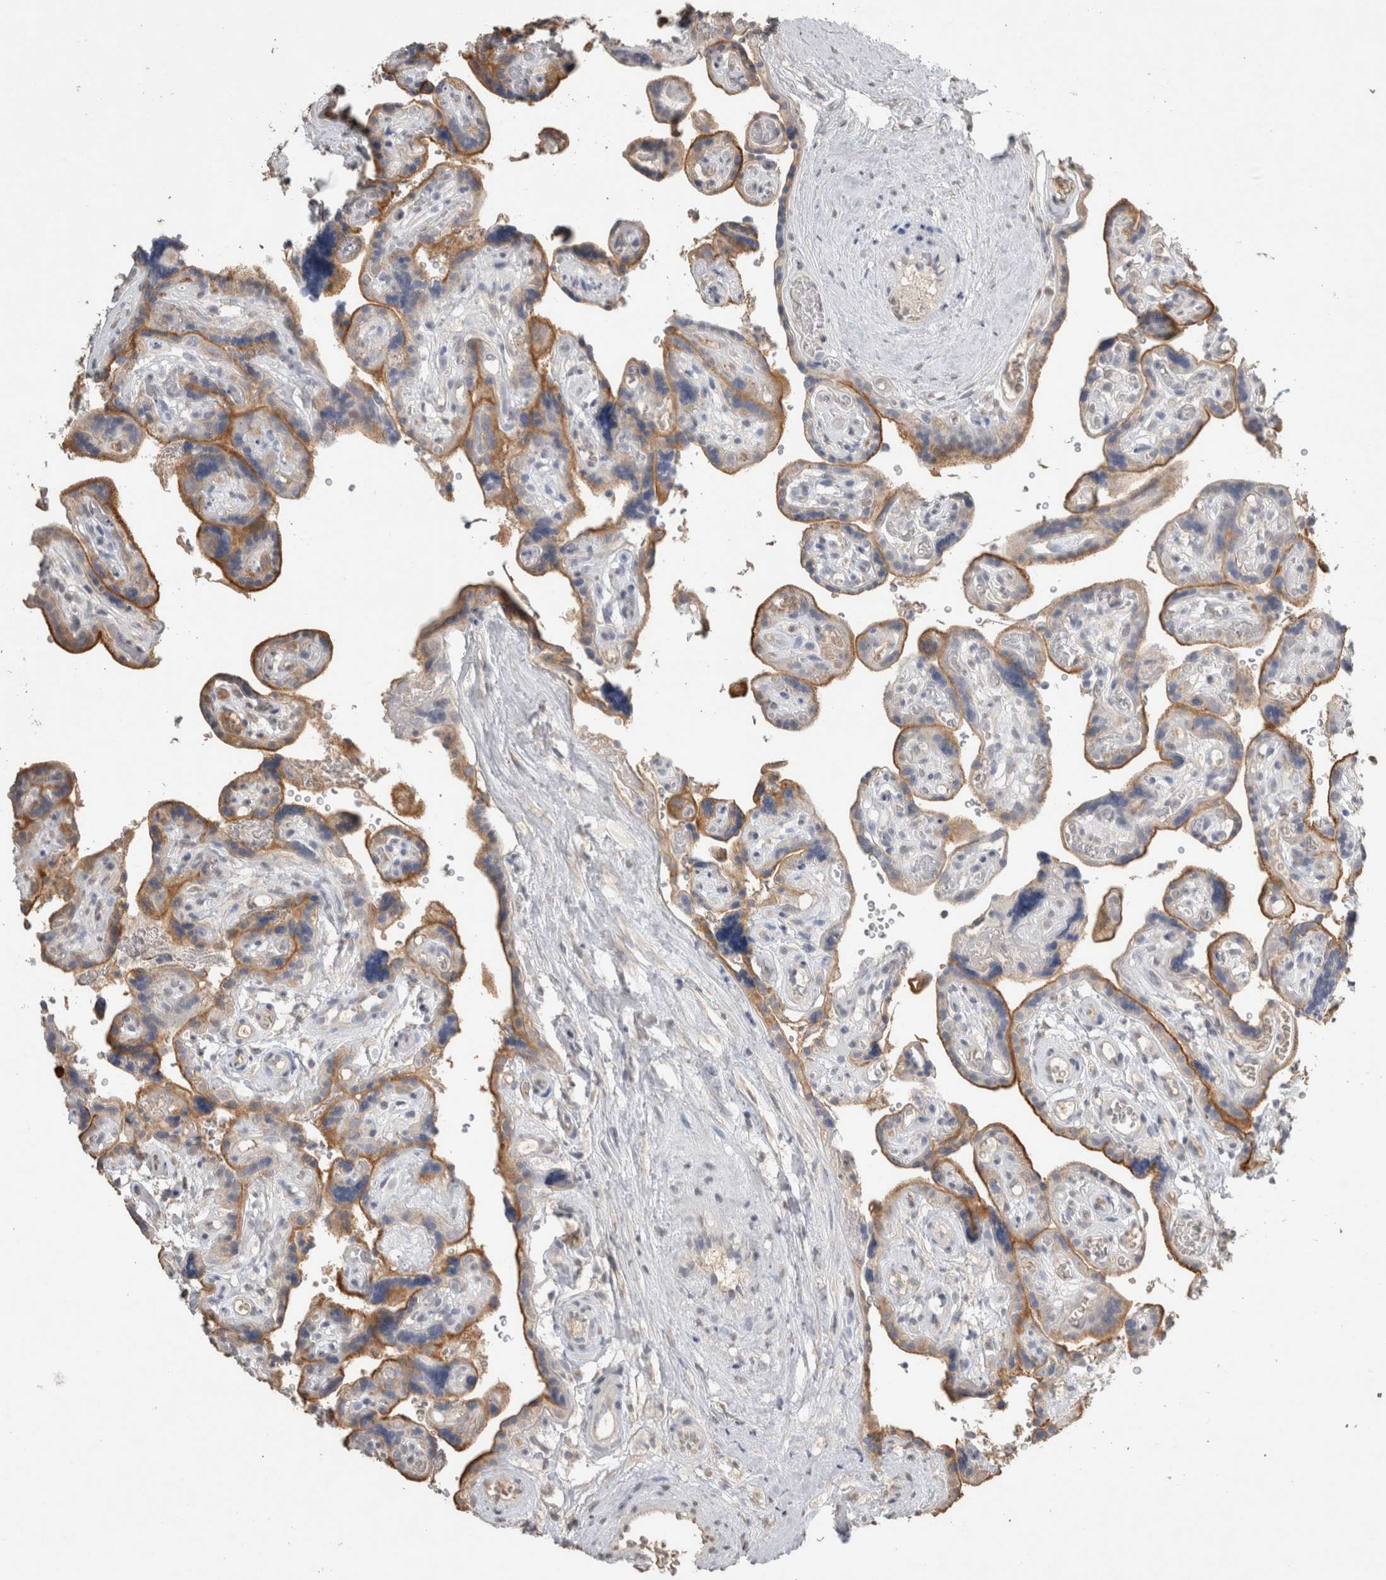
{"staining": {"intensity": "weak", "quantity": ">75%", "location": "nuclear"}, "tissue": "placenta", "cell_type": "Decidual cells", "image_type": "normal", "snomed": [{"axis": "morphology", "description": "Normal tissue, NOS"}, {"axis": "topography", "description": "Placenta"}], "caption": "Immunohistochemical staining of benign placenta displays low levels of weak nuclear staining in about >75% of decidual cells.", "gene": "NAALADL2", "patient": {"sex": "female", "age": 30}}